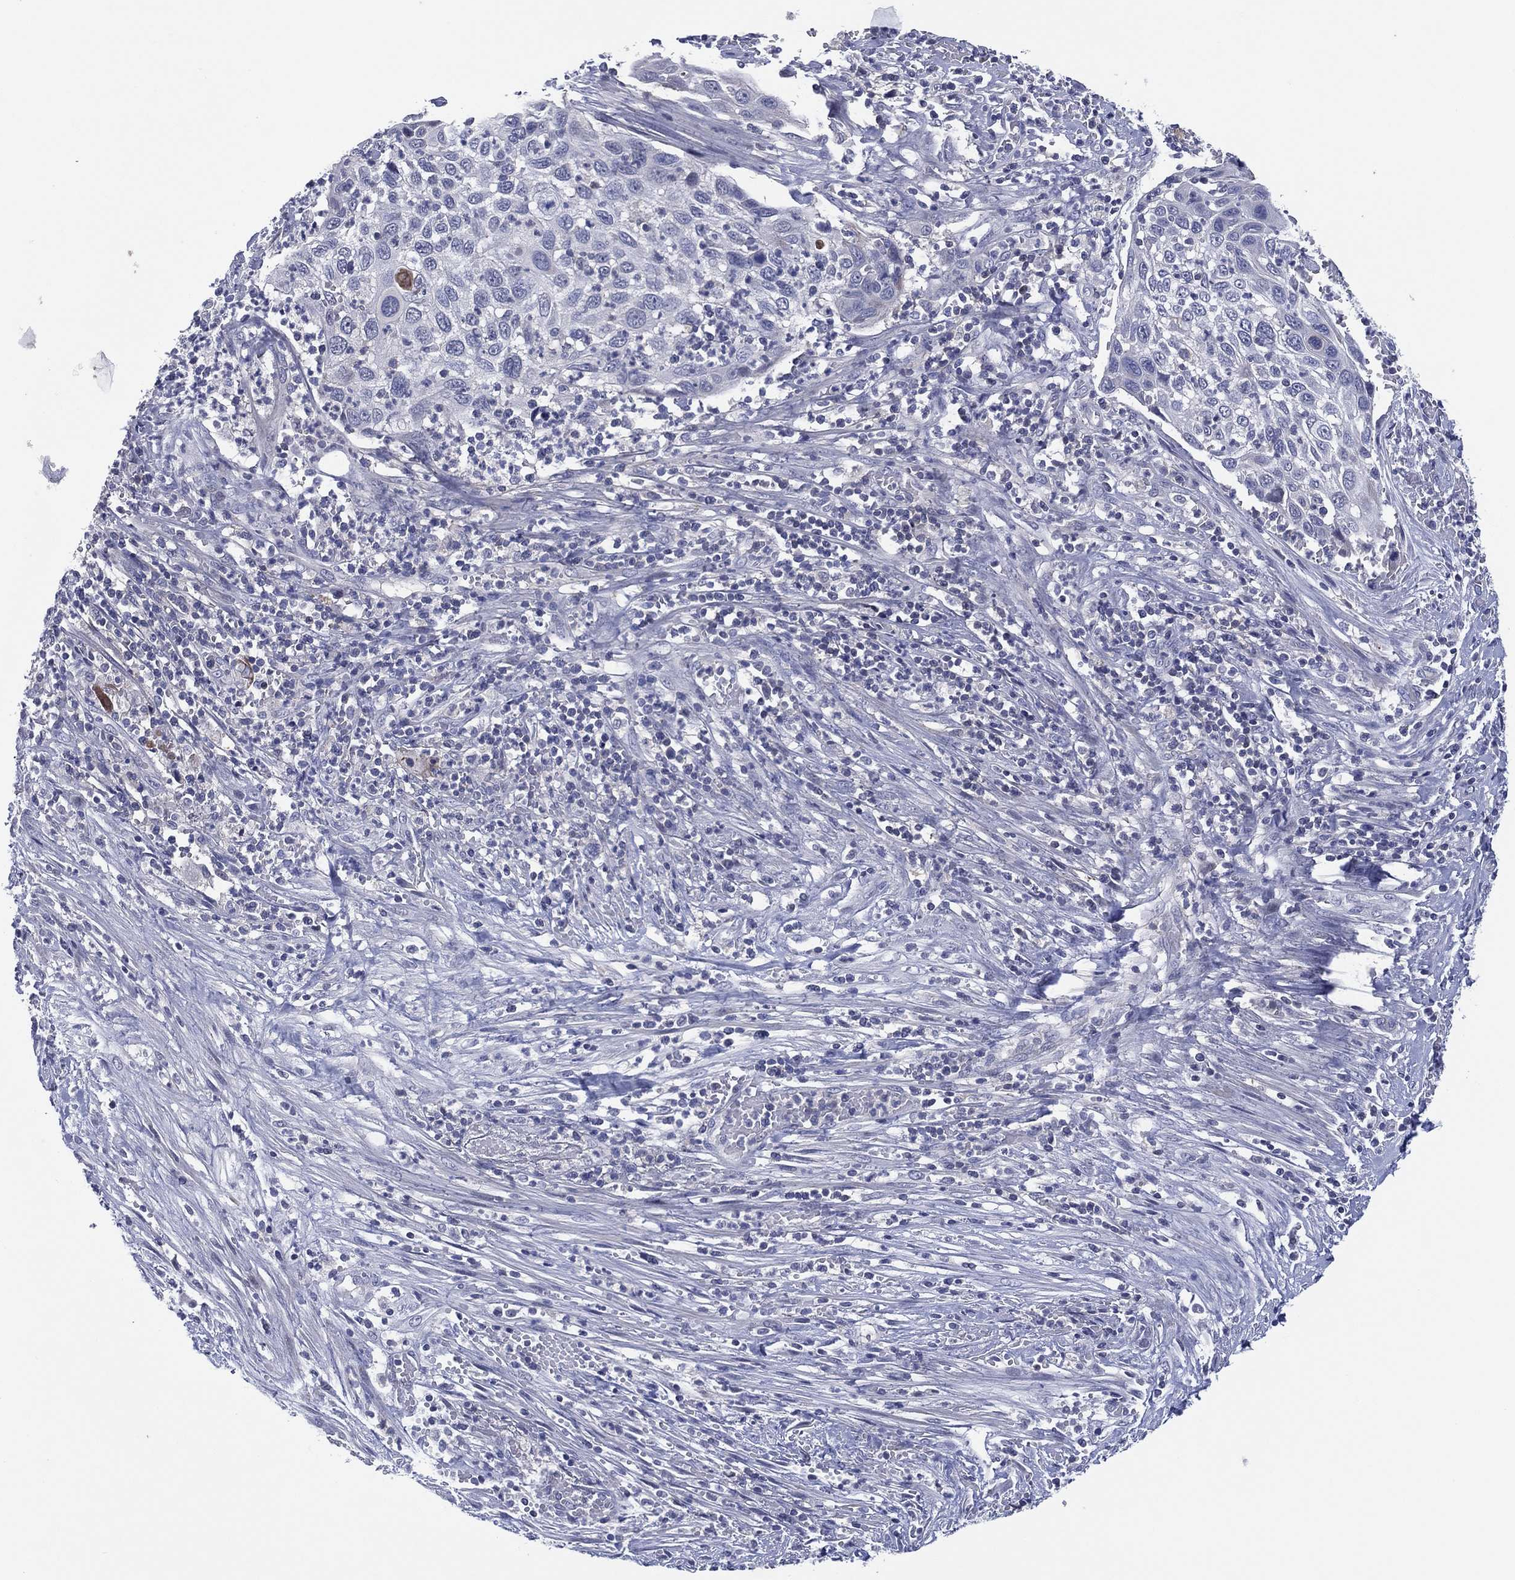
{"staining": {"intensity": "negative", "quantity": "none", "location": "none"}, "tissue": "cervical cancer", "cell_type": "Tumor cells", "image_type": "cancer", "snomed": [{"axis": "morphology", "description": "Squamous cell carcinoma, NOS"}, {"axis": "topography", "description": "Cervix"}], "caption": "DAB immunohistochemical staining of squamous cell carcinoma (cervical) displays no significant staining in tumor cells. (DAB IHC with hematoxylin counter stain).", "gene": "TRIM31", "patient": {"sex": "female", "age": 70}}